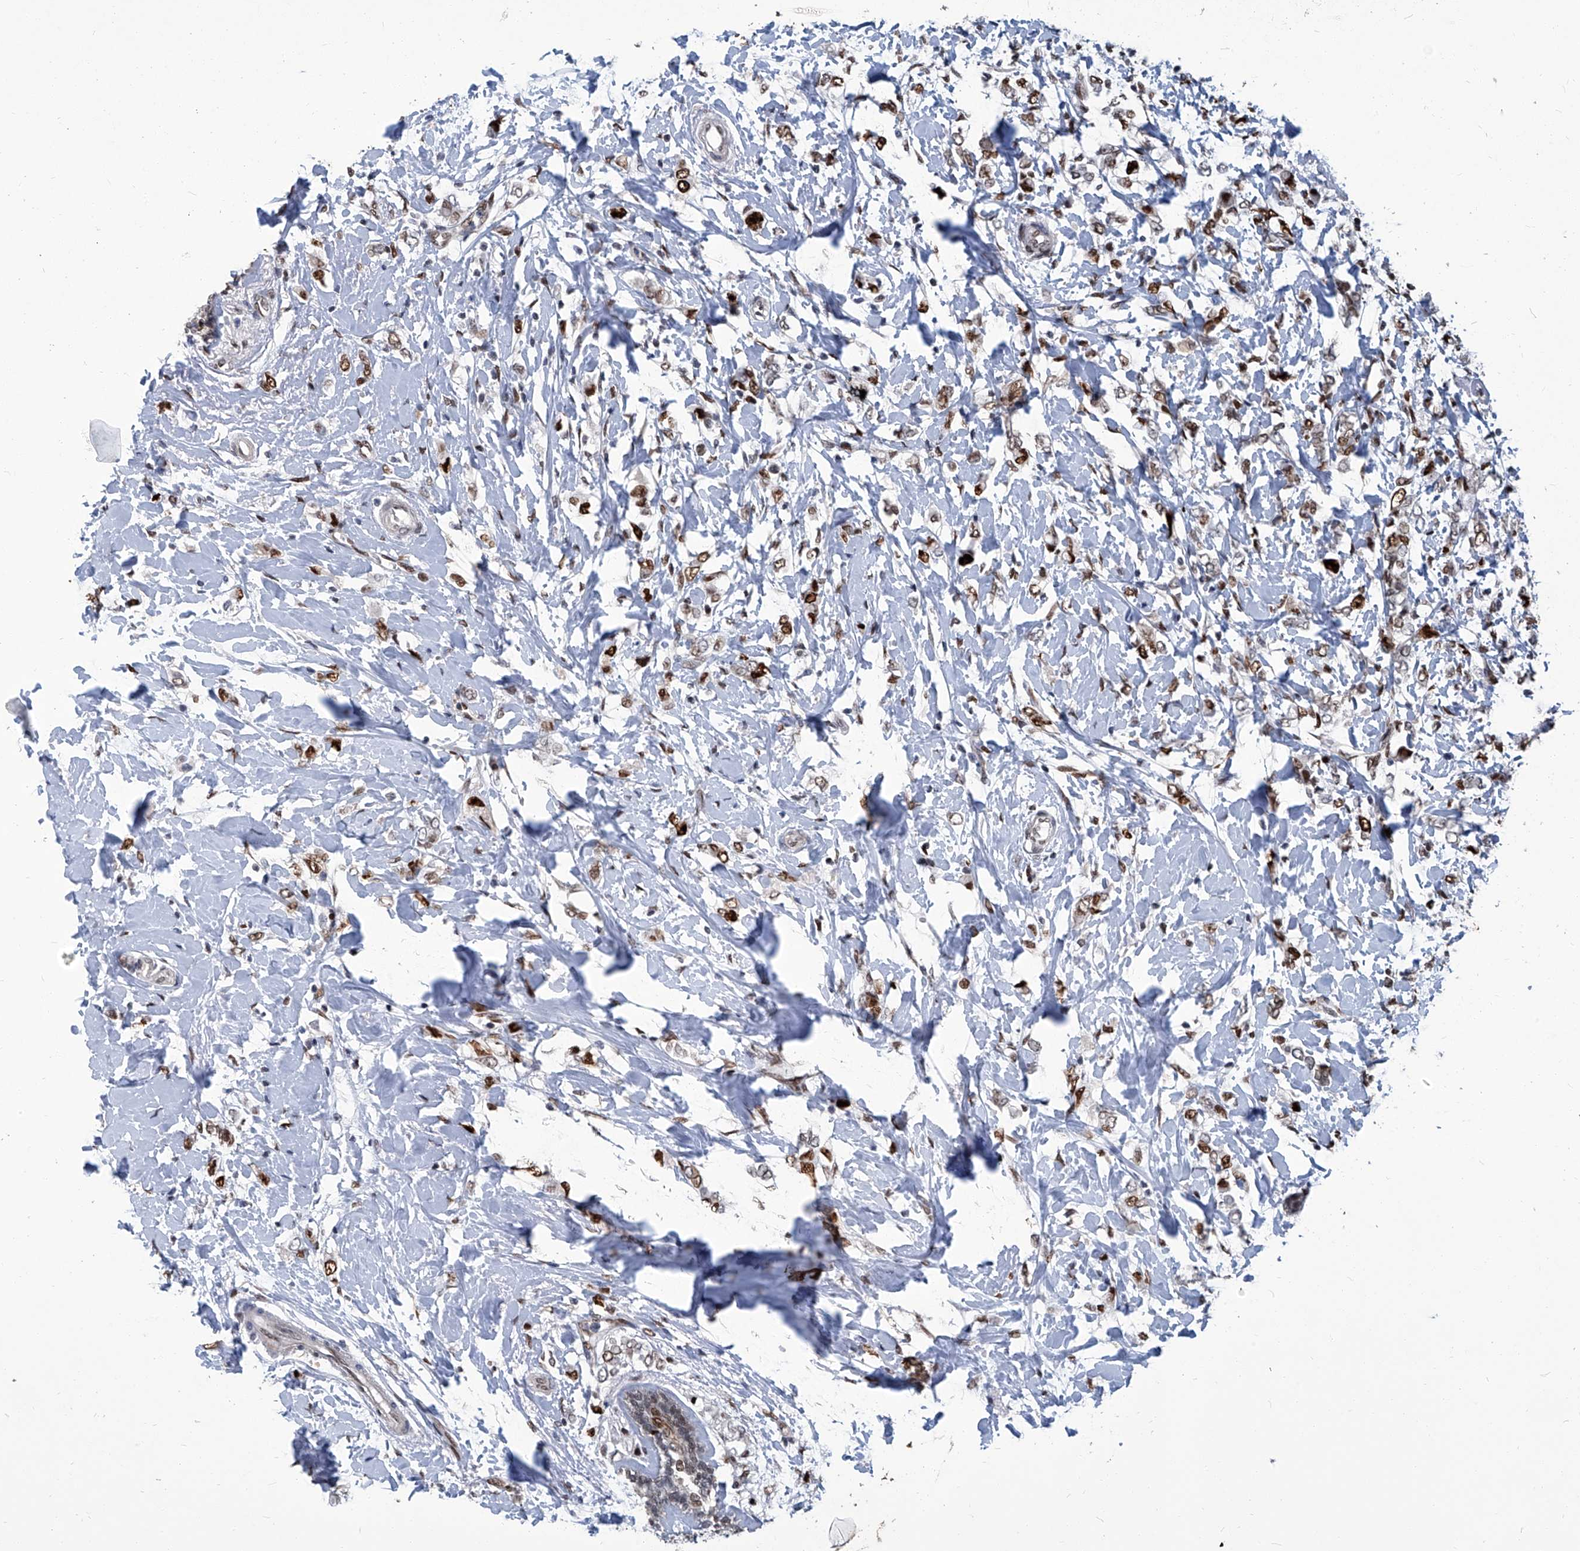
{"staining": {"intensity": "strong", "quantity": ">75%", "location": "nuclear"}, "tissue": "breast cancer", "cell_type": "Tumor cells", "image_type": "cancer", "snomed": [{"axis": "morphology", "description": "Normal tissue, NOS"}, {"axis": "morphology", "description": "Lobular carcinoma"}, {"axis": "topography", "description": "Breast"}], "caption": "A histopathology image of human breast cancer (lobular carcinoma) stained for a protein demonstrates strong nuclear brown staining in tumor cells. The staining was performed using DAB (3,3'-diaminobenzidine), with brown indicating positive protein expression. Nuclei are stained blue with hematoxylin.", "gene": "PCNA", "patient": {"sex": "female", "age": 47}}